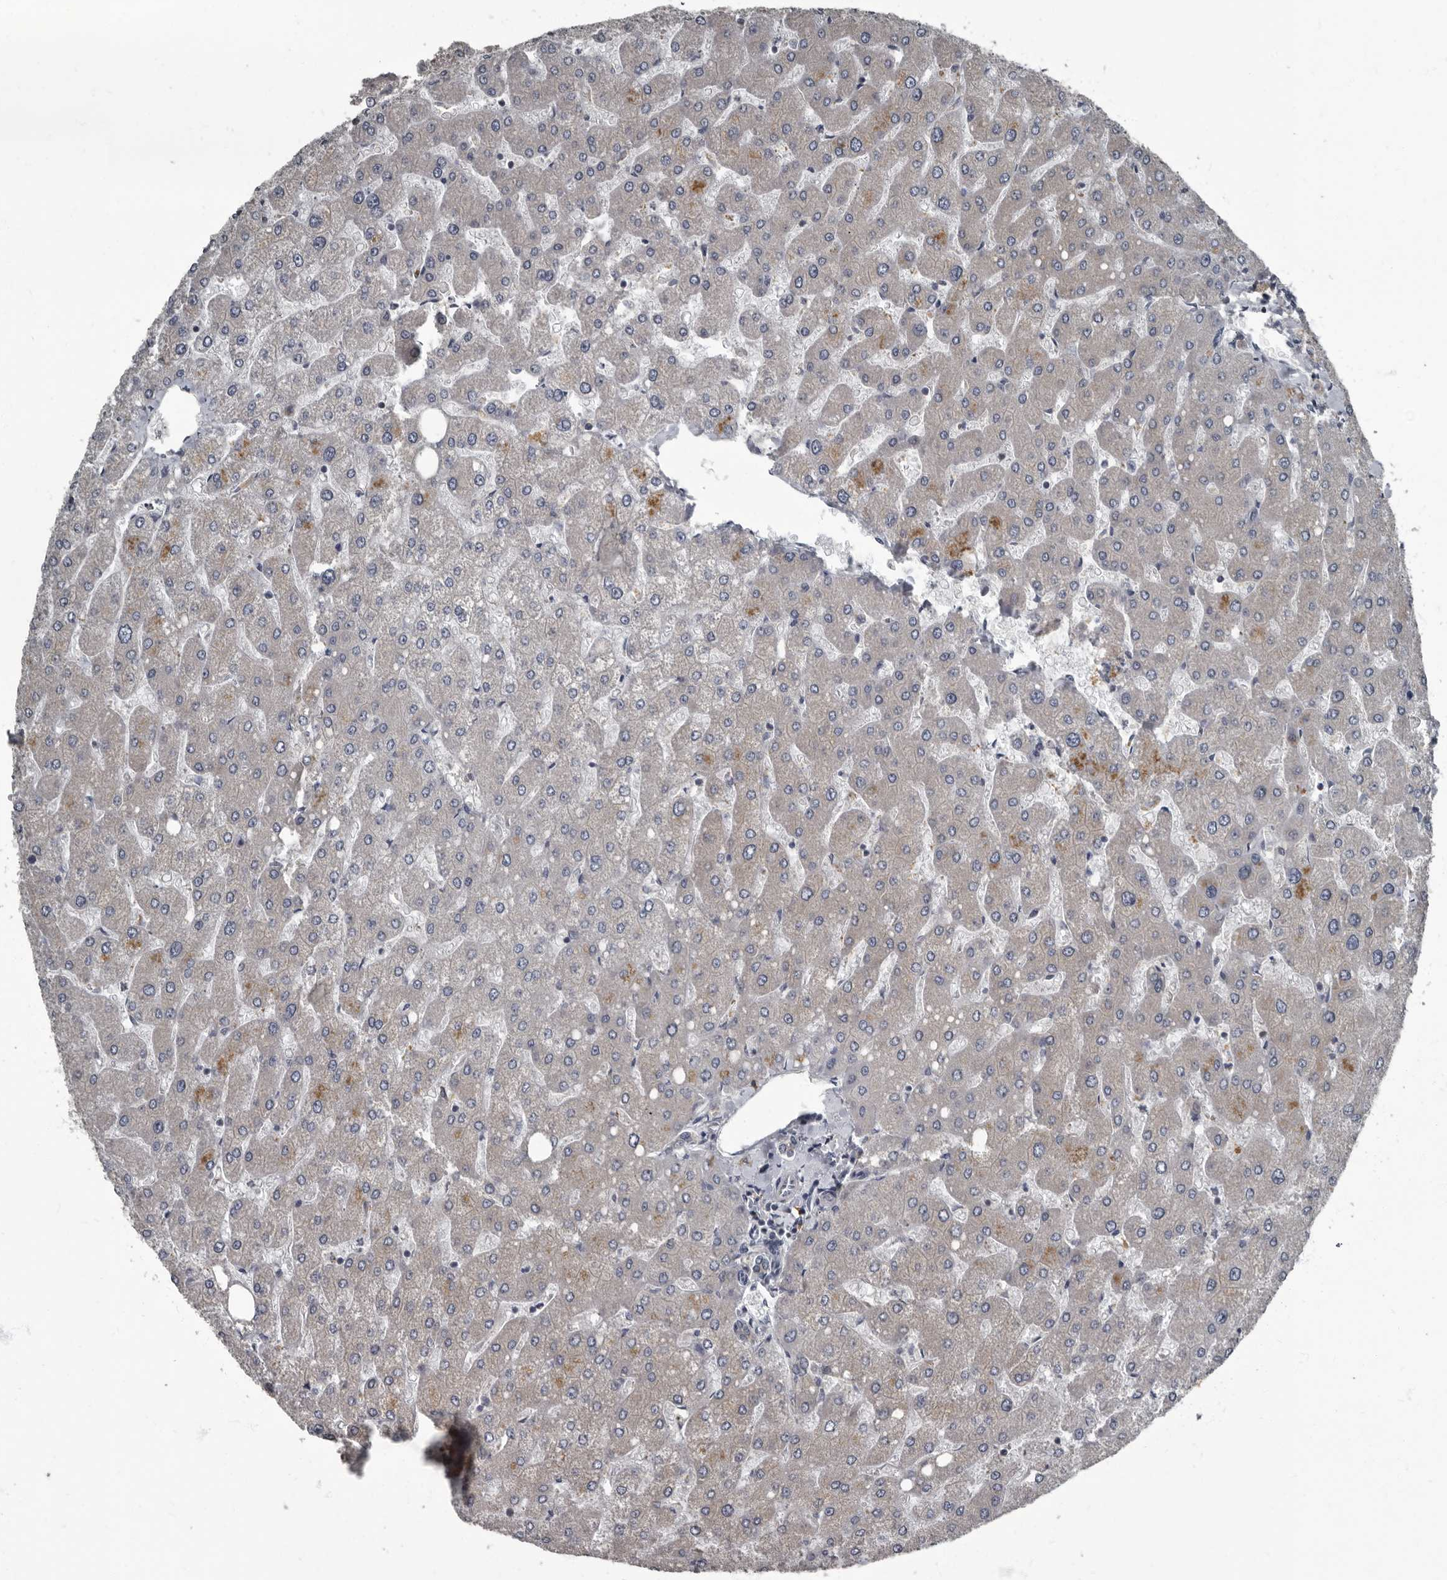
{"staining": {"intensity": "negative", "quantity": "none", "location": "none"}, "tissue": "liver", "cell_type": "Cholangiocytes", "image_type": "normal", "snomed": [{"axis": "morphology", "description": "Normal tissue, NOS"}, {"axis": "topography", "description": "Liver"}], "caption": "Immunohistochemistry of normal human liver reveals no staining in cholangiocytes. Nuclei are stained in blue.", "gene": "TPD52L1", "patient": {"sex": "male", "age": 55}}